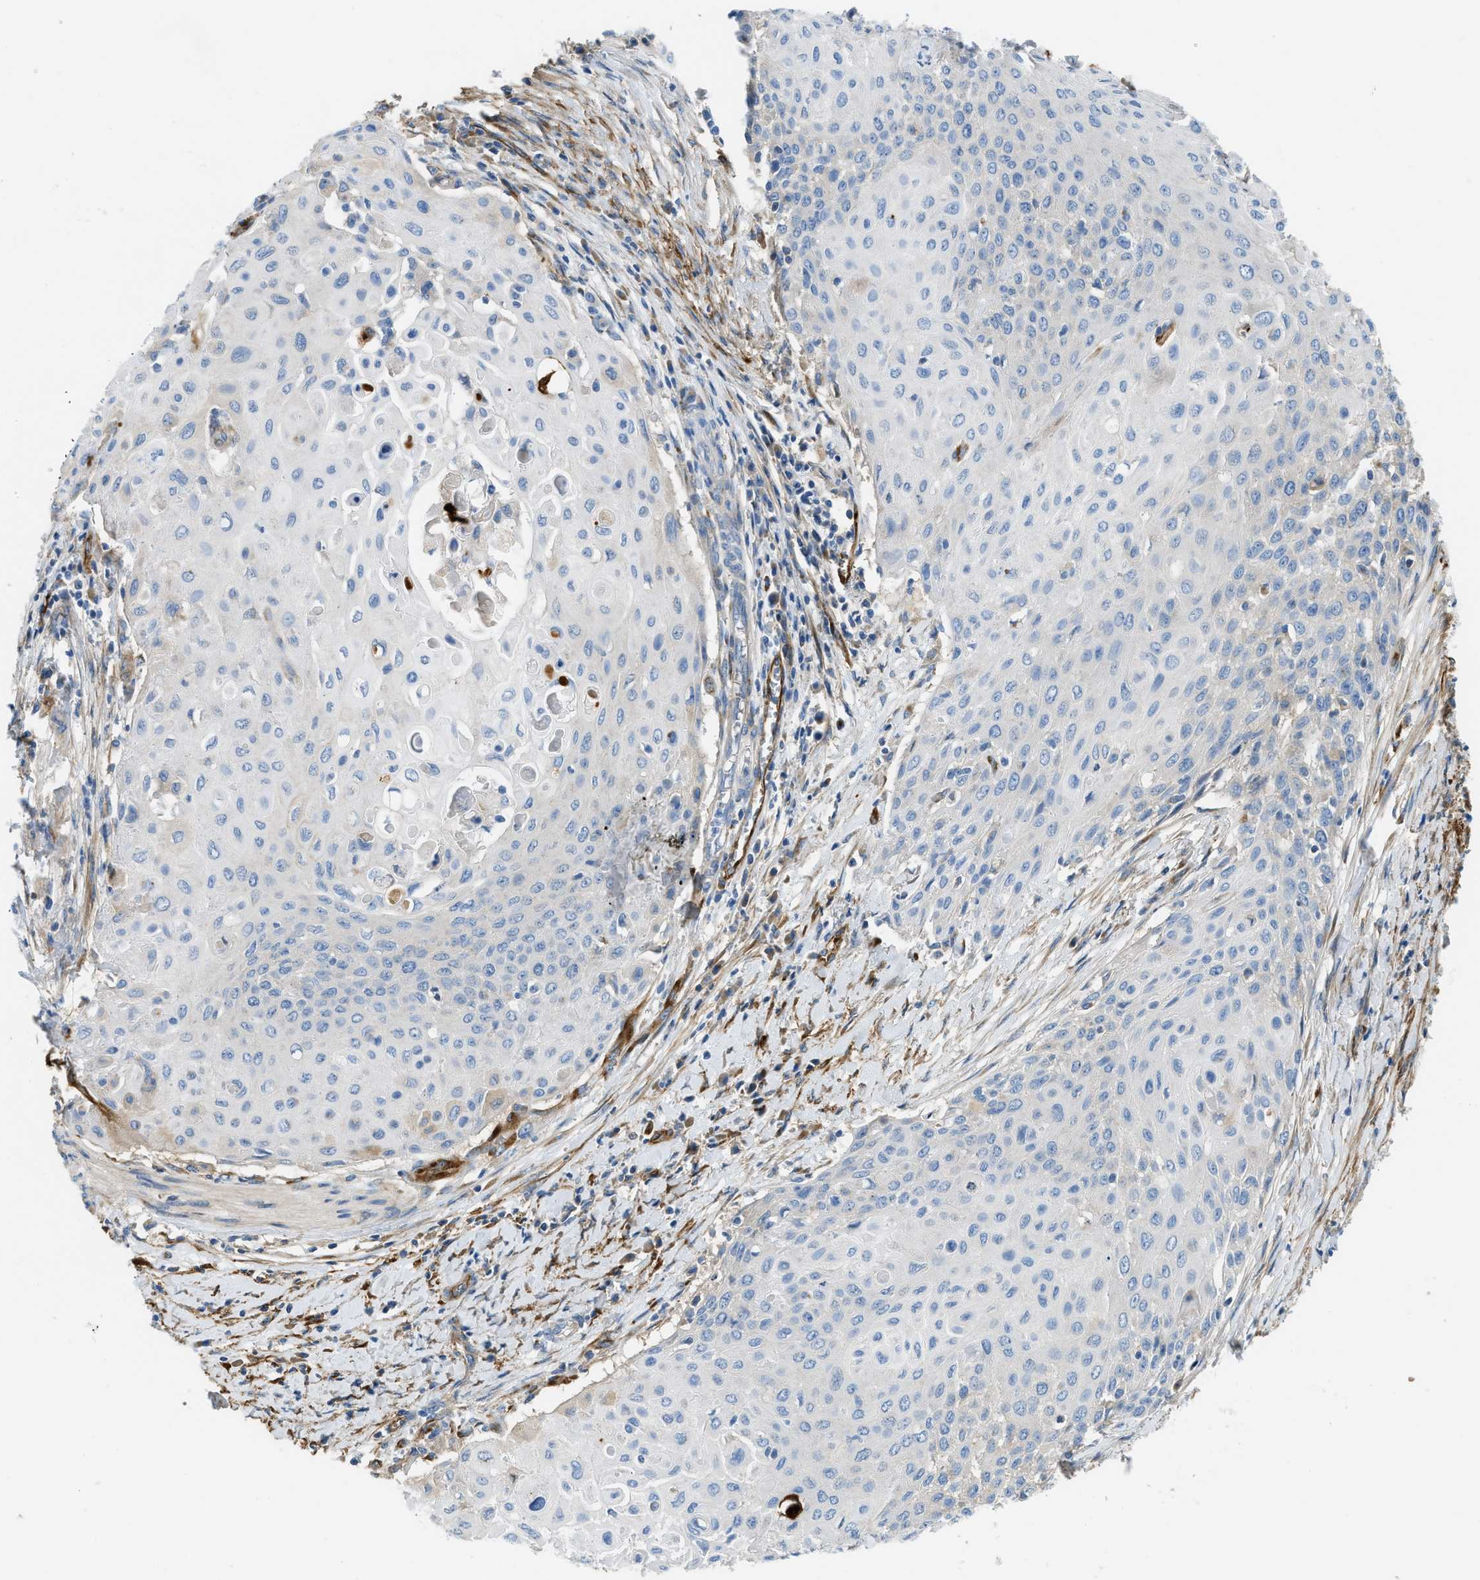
{"staining": {"intensity": "negative", "quantity": "none", "location": "none"}, "tissue": "cervical cancer", "cell_type": "Tumor cells", "image_type": "cancer", "snomed": [{"axis": "morphology", "description": "Squamous cell carcinoma, NOS"}, {"axis": "topography", "description": "Cervix"}], "caption": "DAB (3,3'-diaminobenzidine) immunohistochemical staining of cervical cancer shows no significant positivity in tumor cells.", "gene": "COL15A1", "patient": {"sex": "female", "age": 39}}